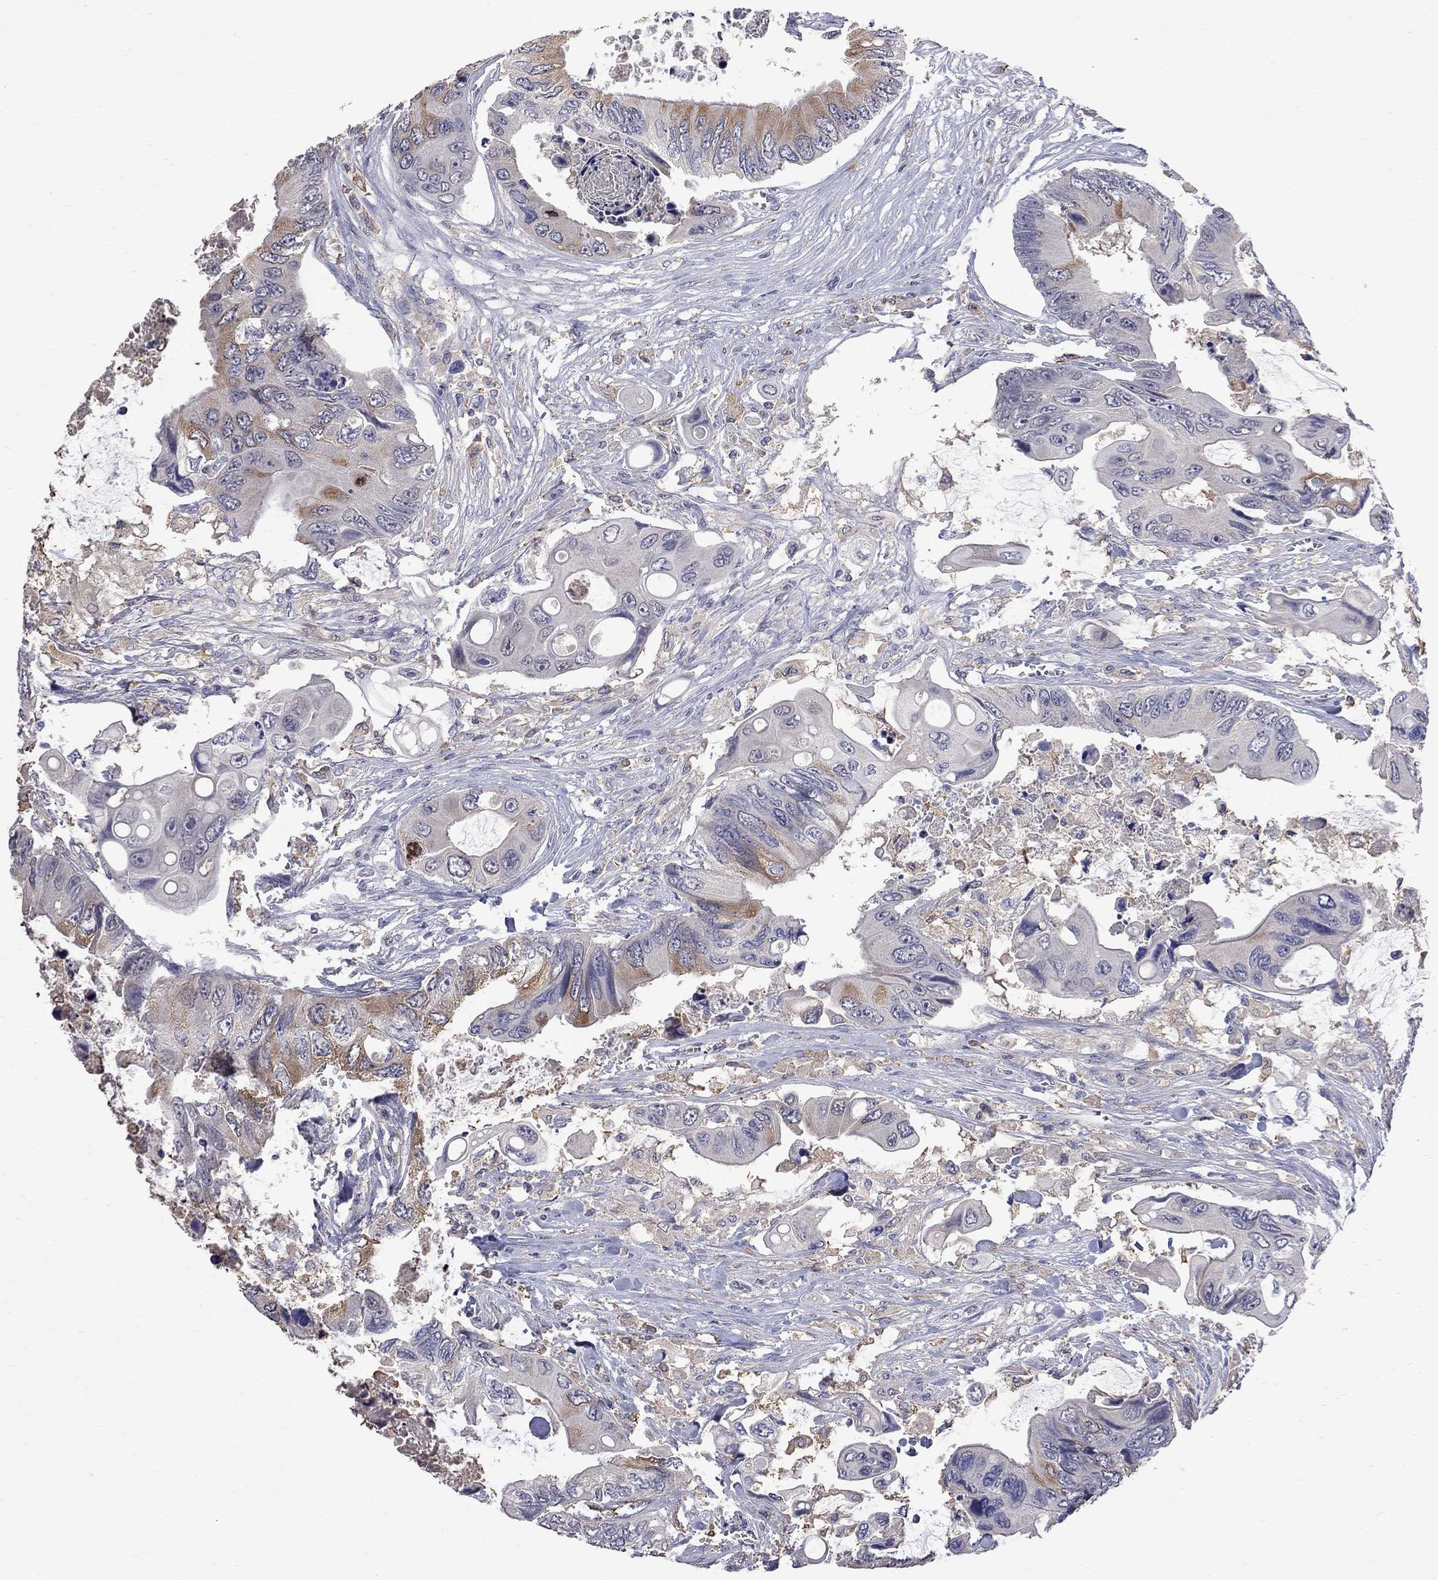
{"staining": {"intensity": "strong", "quantity": "<25%", "location": "cytoplasmic/membranous"}, "tissue": "colorectal cancer", "cell_type": "Tumor cells", "image_type": "cancer", "snomed": [{"axis": "morphology", "description": "Adenocarcinoma, NOS"}, {"axis": "topography", "description": "Rectum"}], "caption": "DAB (3,3'-diaminobenzidine) immunohistochemical staining of colorectal cancer (adenocarcinoma) reveals strong cytoplasmic/membranous protein staining in about <25% of tumor cells.", "gene": "CKAP2", "patient": {"sex": "male", "age": 63}}